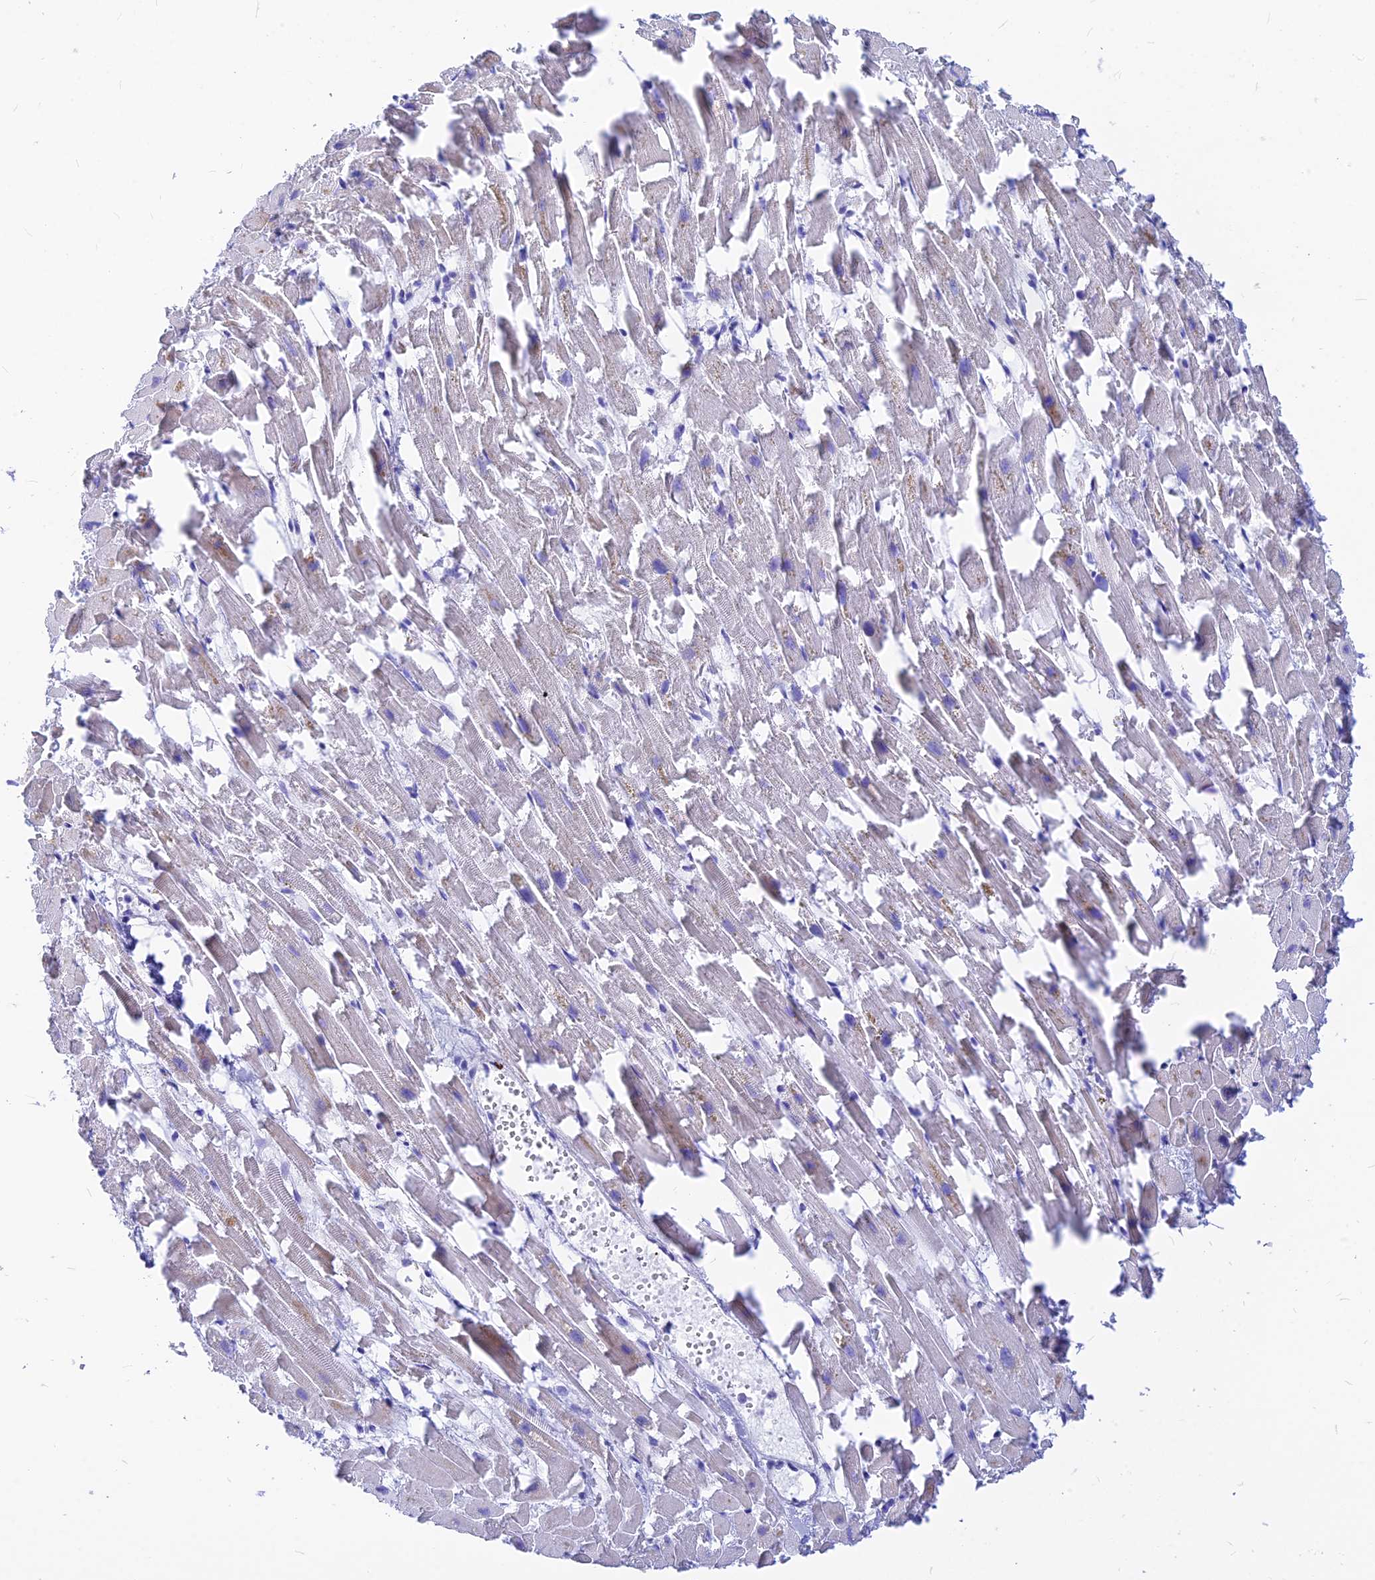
{"staining": {"intensity": "negative", "quantity": "none", "location": "none"}, "tissue": "heart muscle", "cell_type": "Cardiomyocytes", "image_type": "normal", "snomed": [{"axis": "morphology", "description": "Normal tissue, NOS"}, {"axis": "topography", "description": "Heart"}], "caption": "A micrograph of human heart muscle is negative for staining in cardiomyocytes. (DAB (3,3'-diaminobenzidine) immunohistochemistry (IHC) visualized using brightfield microscopy, high magnification).", "gene": "CNOT6", "patient": {"sex": "female", "age": 64}}